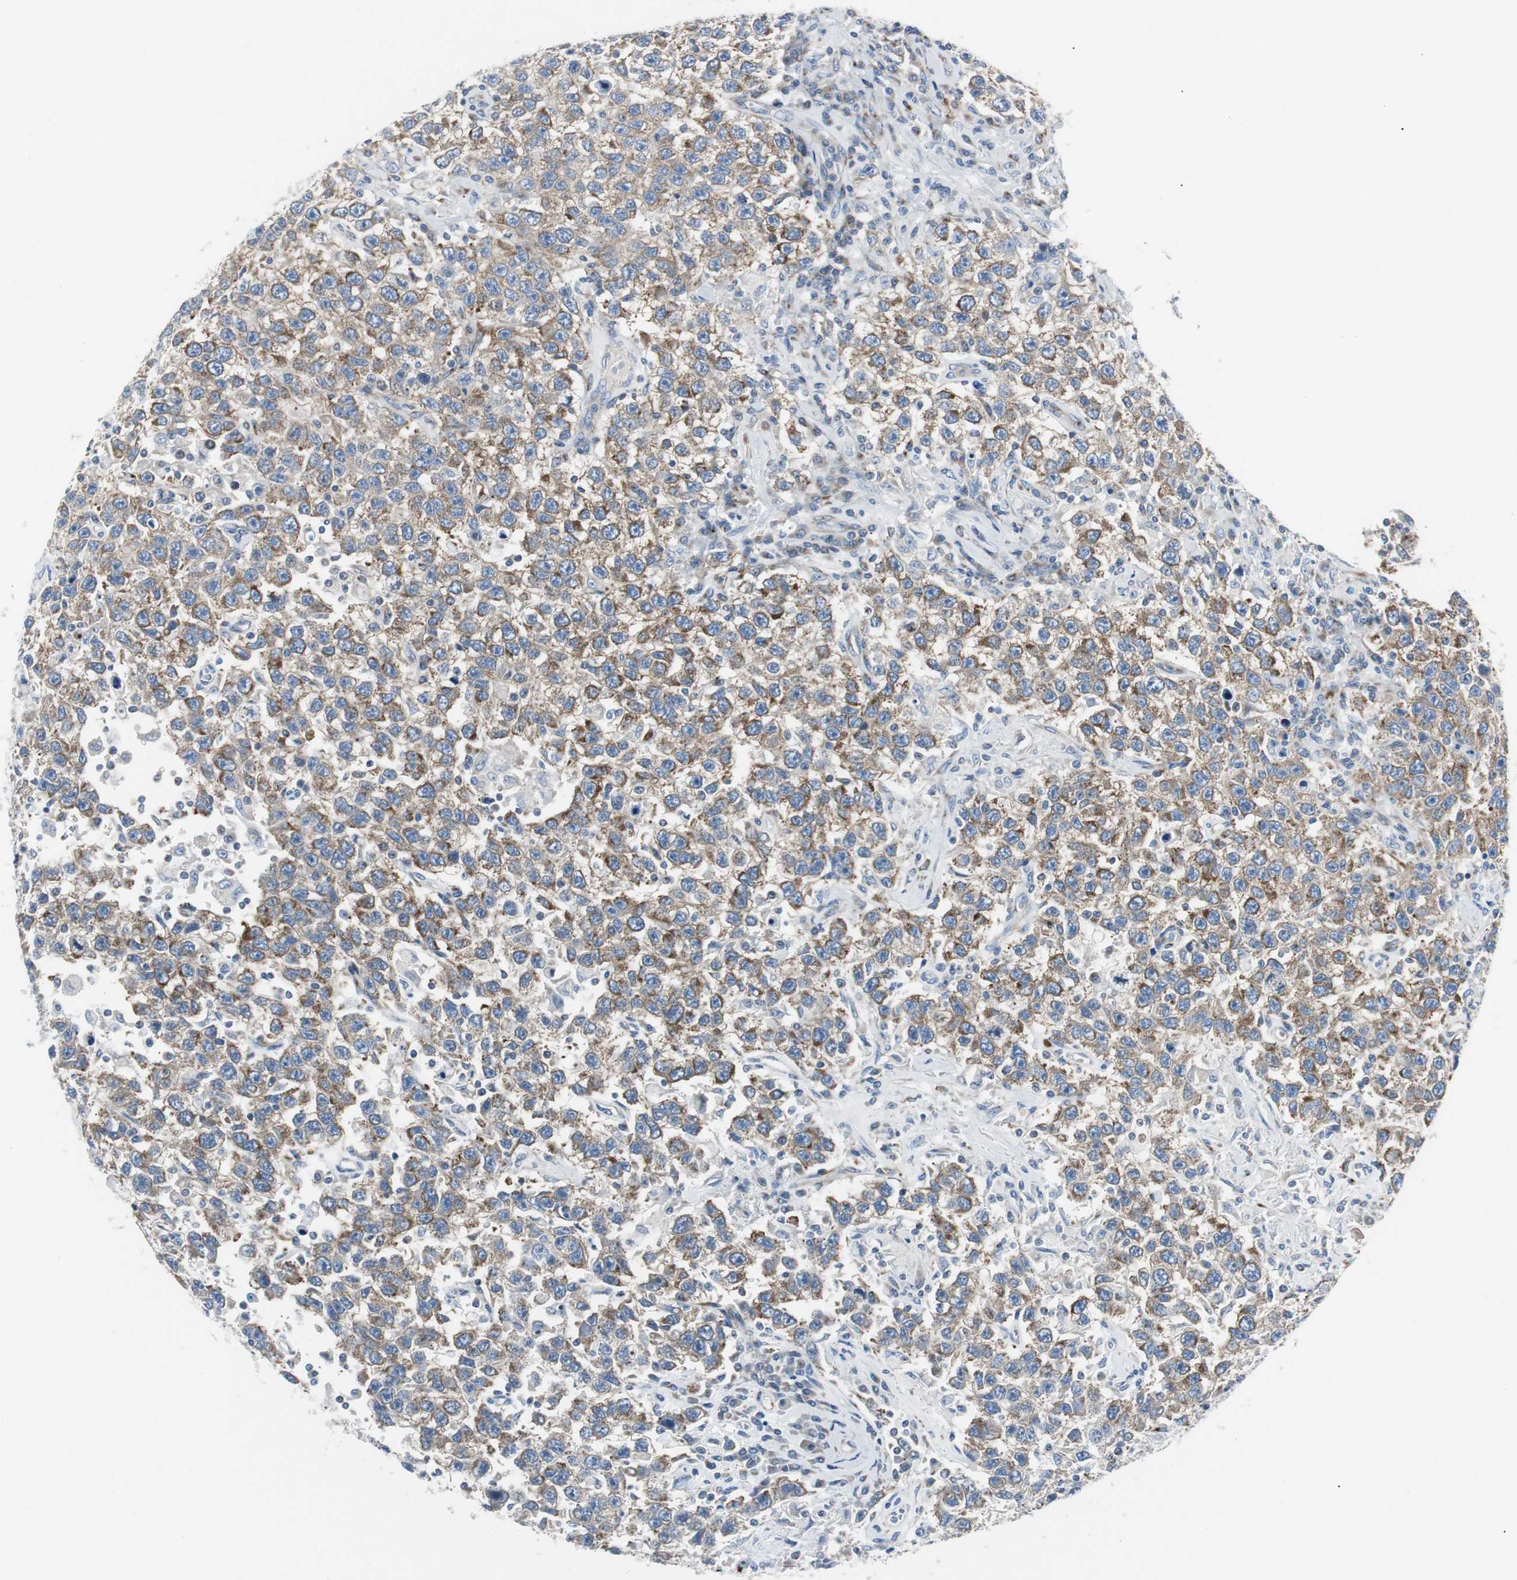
{"staining": {"intensity": "moderate", "quantity": ">75%", "location": "cytoplasmic/membranous"}, "tissue": "testis cancer", "cell_type": "Tumor cells", "image_type": "cancer", "snomed": [{"axis": "morphology", "description": "Seminoma, NOS"}, {"axis": "topography", "description": "Testis"}], "caption": "Moderate cytoplasmic/membranous protein positivity is appreciated in approximately >75% of tumor cells in seminoma (testis).", "gene": "BBC3", "patient": {"sex": "male", "age": 41}}